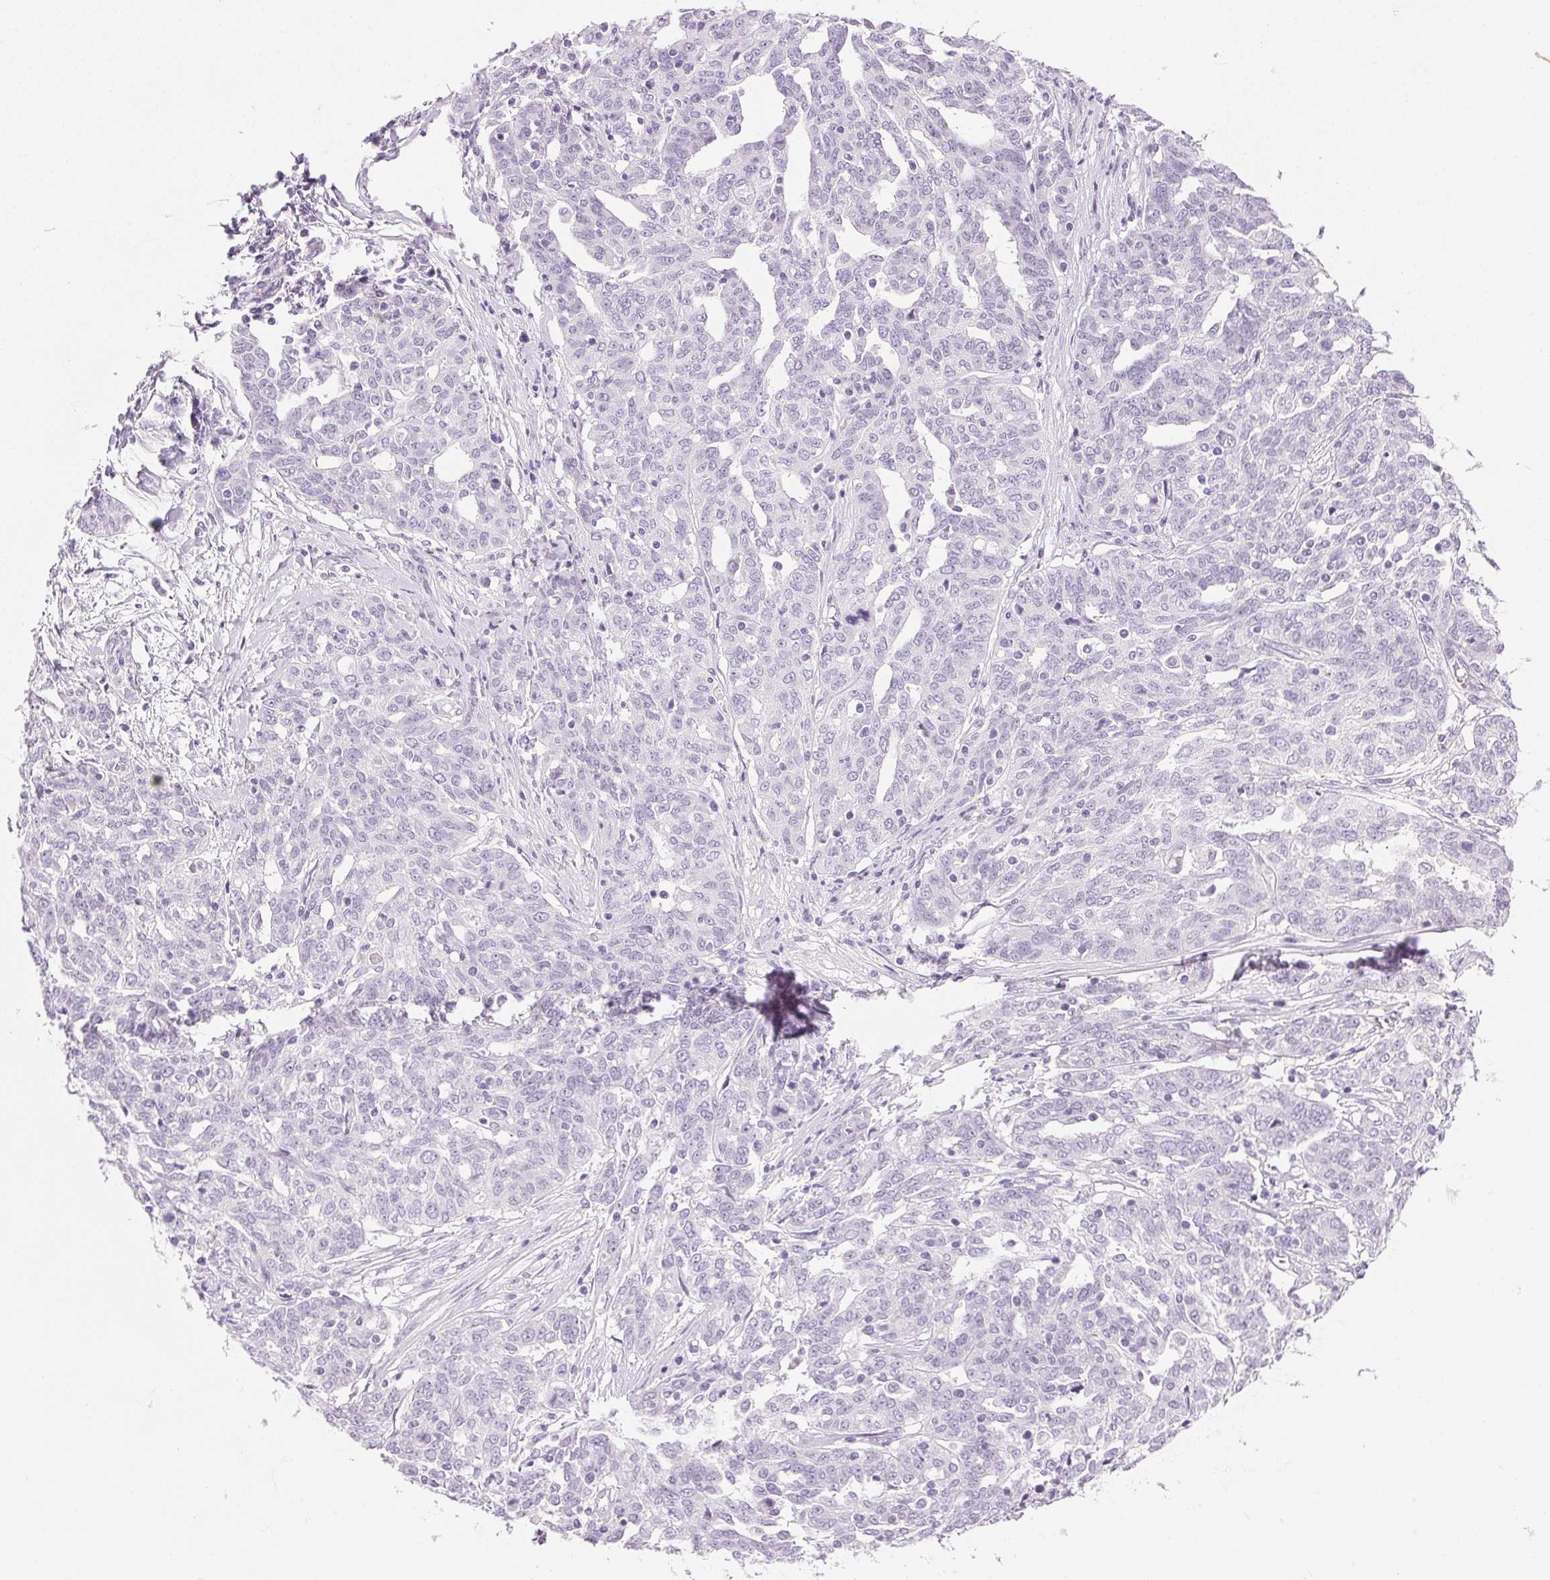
{"staining": {"intensity": "negative", "quantity": "none", "location": "none"}, "tissue": "ovarian cancer", "cell_type": "Tumor cells", "image_type": "cancer", "snomed": [{"axis": "morphology", "description": "Cystadenocarcinoma, serous, NOS"}, {"axis": "topography", "description": "Ovary"}], "caption": "Human ovarian cancer (serous cystadenocarcinoma) stained for a protein using immunohistochemistry (IHC) shows no positivity in tumor cells.", "gene": "IGFBP1", "patient": {"sex": "female", "age": 67}}